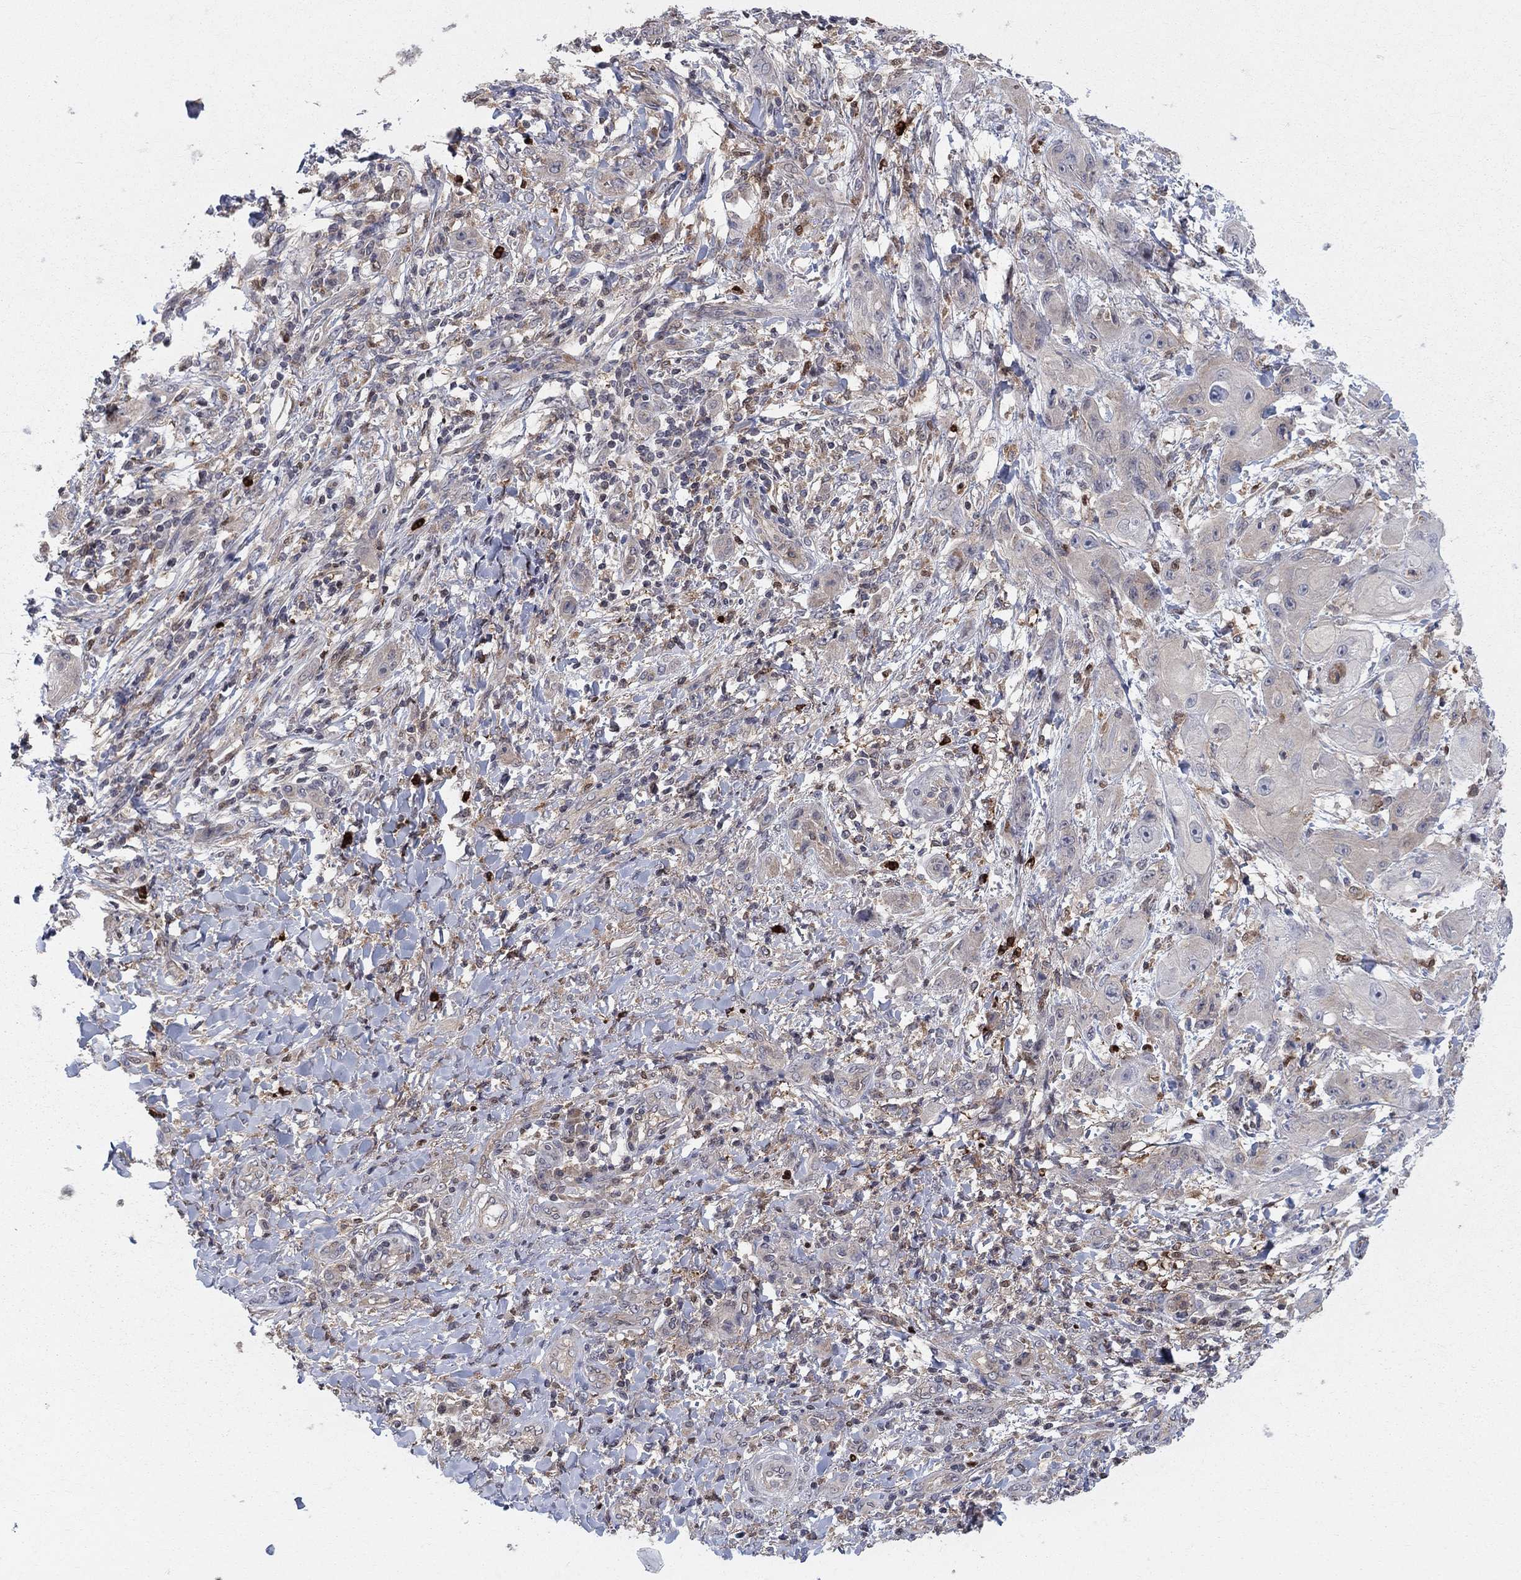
{"staining": {"intensity": "negative", "quantity": "none", "location": "none"}, "tissue": "skin cancer", "cell_type": "Tumor cells", "image_type": "cancer", "snomed": [{"axis": "morphology", "description": "Squamous cell carcinoma, NOS"}, {"axis": "topography", "description": "Skin"}], "caption": "Immunohistochemical staining of human skin cancer (squamous cell carcinoma) shows no significant positivity in tumor cells.", "gene": "ZNHIT3", "patient": {"sex": "male", "age": 62}}